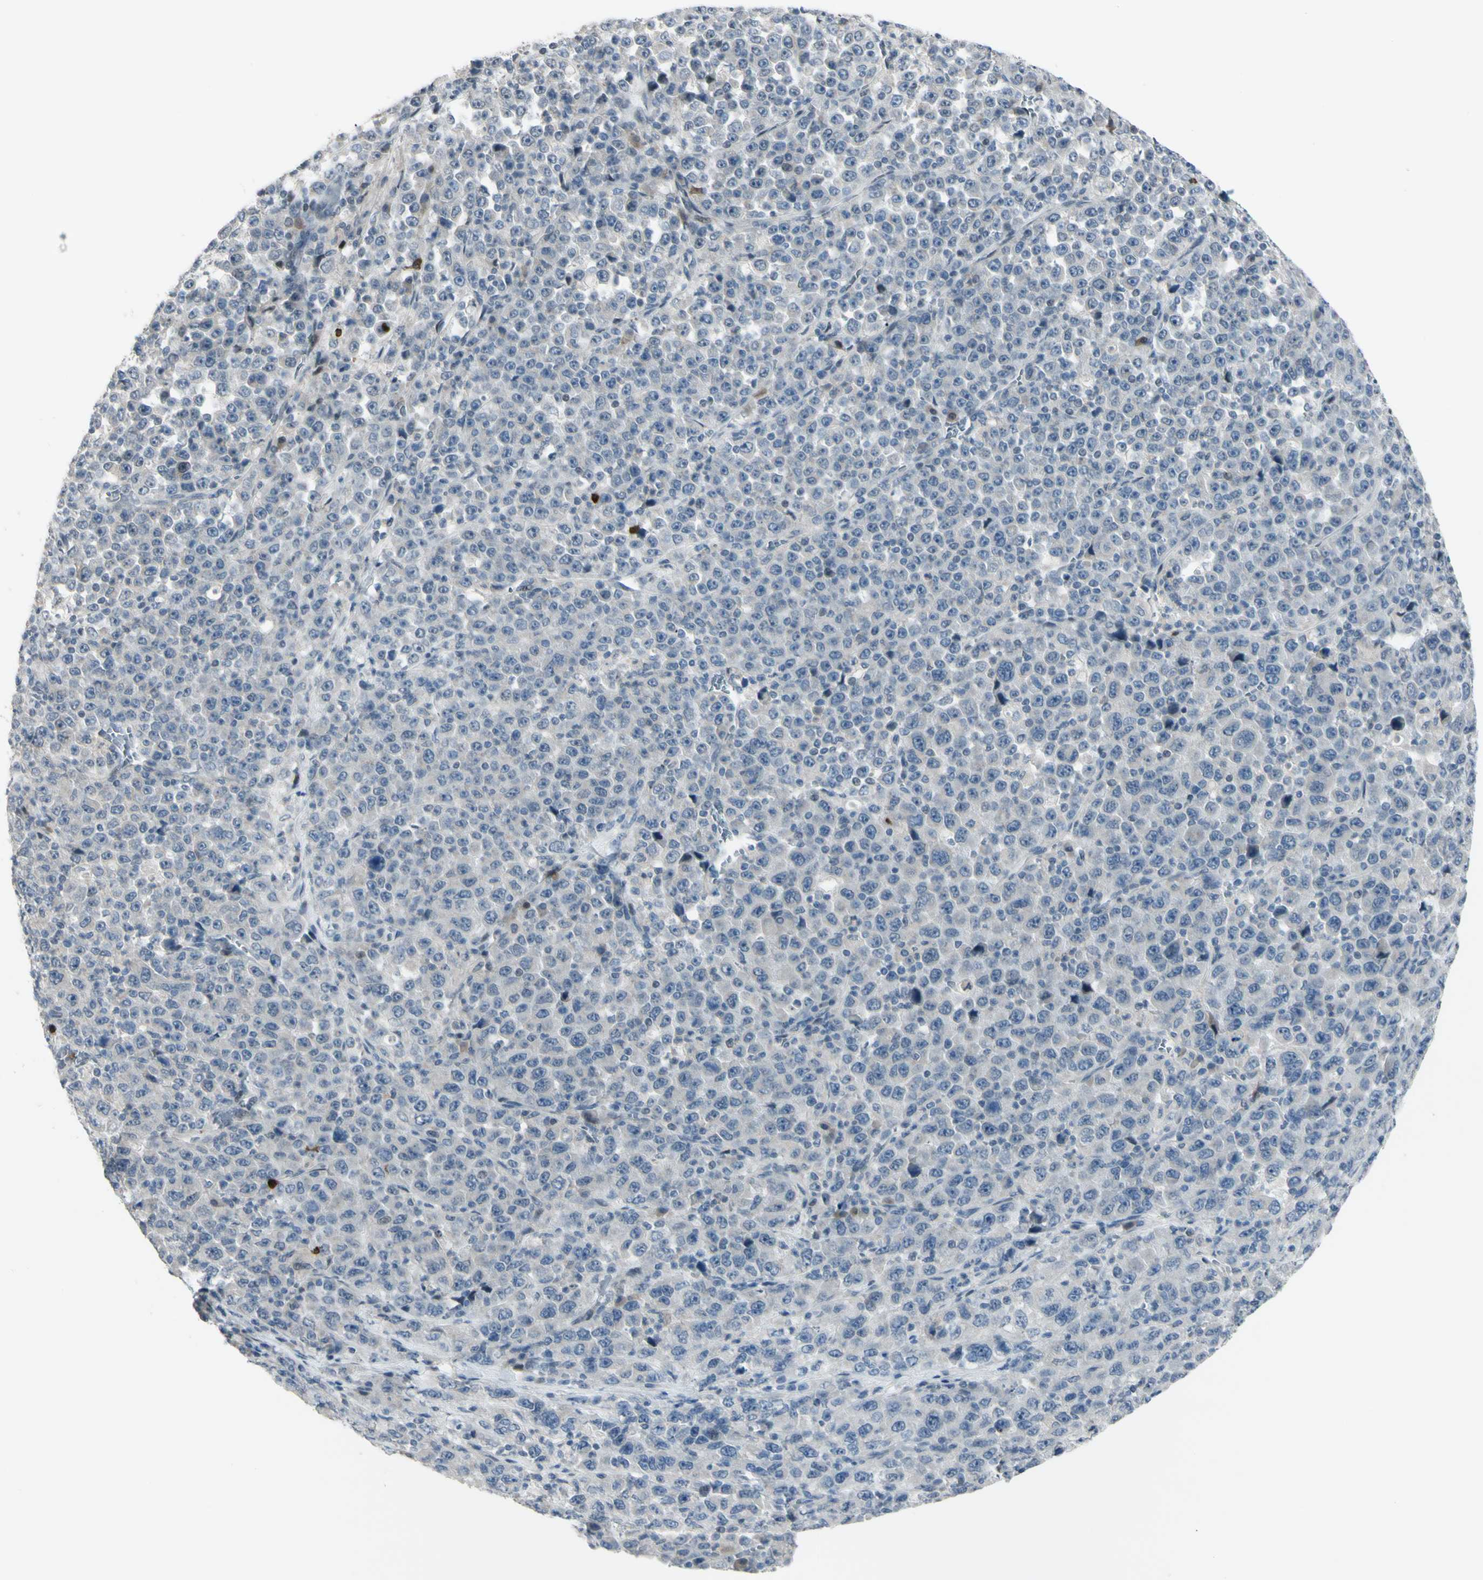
{"staining": {"intensity": "negative", "quantity": "none", "location": "none"}, "tissue": "stomach cancer", "cell_type": "Tumor cells", "image_type": "cancer", "snomed": [{"axis": "morphology", "description": "Normal tissue, NOS"}, {"axis": "morphology", "description": "Adenocarcinoma, NOS"}, {"axis": "topography", "description": "Stomach, upper"}, {"axis": "topography", "description": "Stomach"}], "caption": "This histopathology image is of adenocarcinoma (stomach) stained with immunohistochemistry (IHC) to label a protein in brown with the nuclei are counter-stained blue. There is no positivity in tumor cells.", "gene": "ETNK1", "patient": {"sex": "male", "age": 59}}